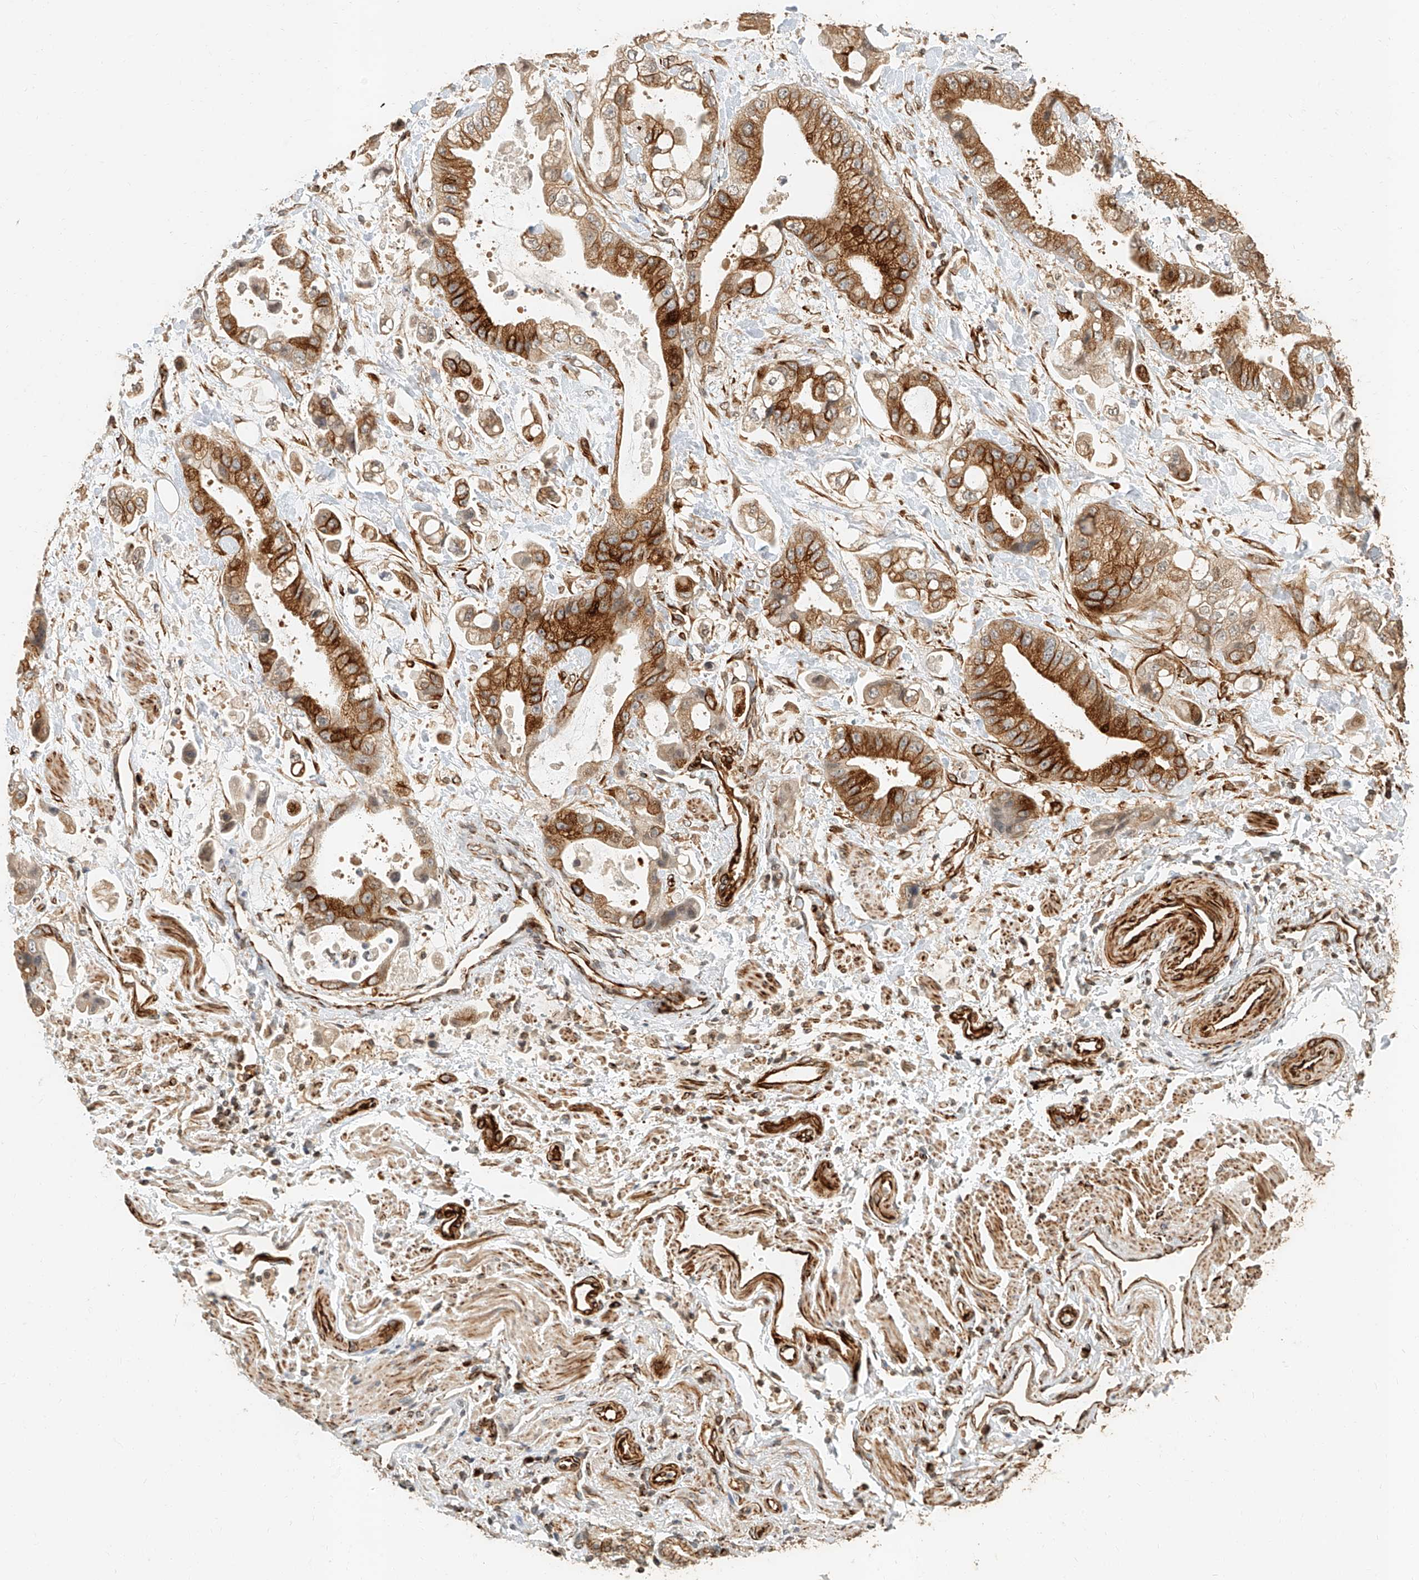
{"staining": {"intensity": "strong", "quantity": "25%-75%", "location": "cytoplasmic/membranous"}, "tissue": "stomach cancer", "cell_type": "Tumor cells", "image_type": "cancer", "snomed": [{"axis": "morphology", "description": "Adenocarcinoma, NOS"}, {"axis": "topography", "description": "Stomach"}], "caption": "Stomach cancer tissue shows strong cytoplasmic/membranous staining in approximately 25%-75% of tumor cells (brown staining indicates protein expression, while blue staining denotes nuclei).", "gene": "NAP1L1", "patient": {"sex": "male", "age": 62}}